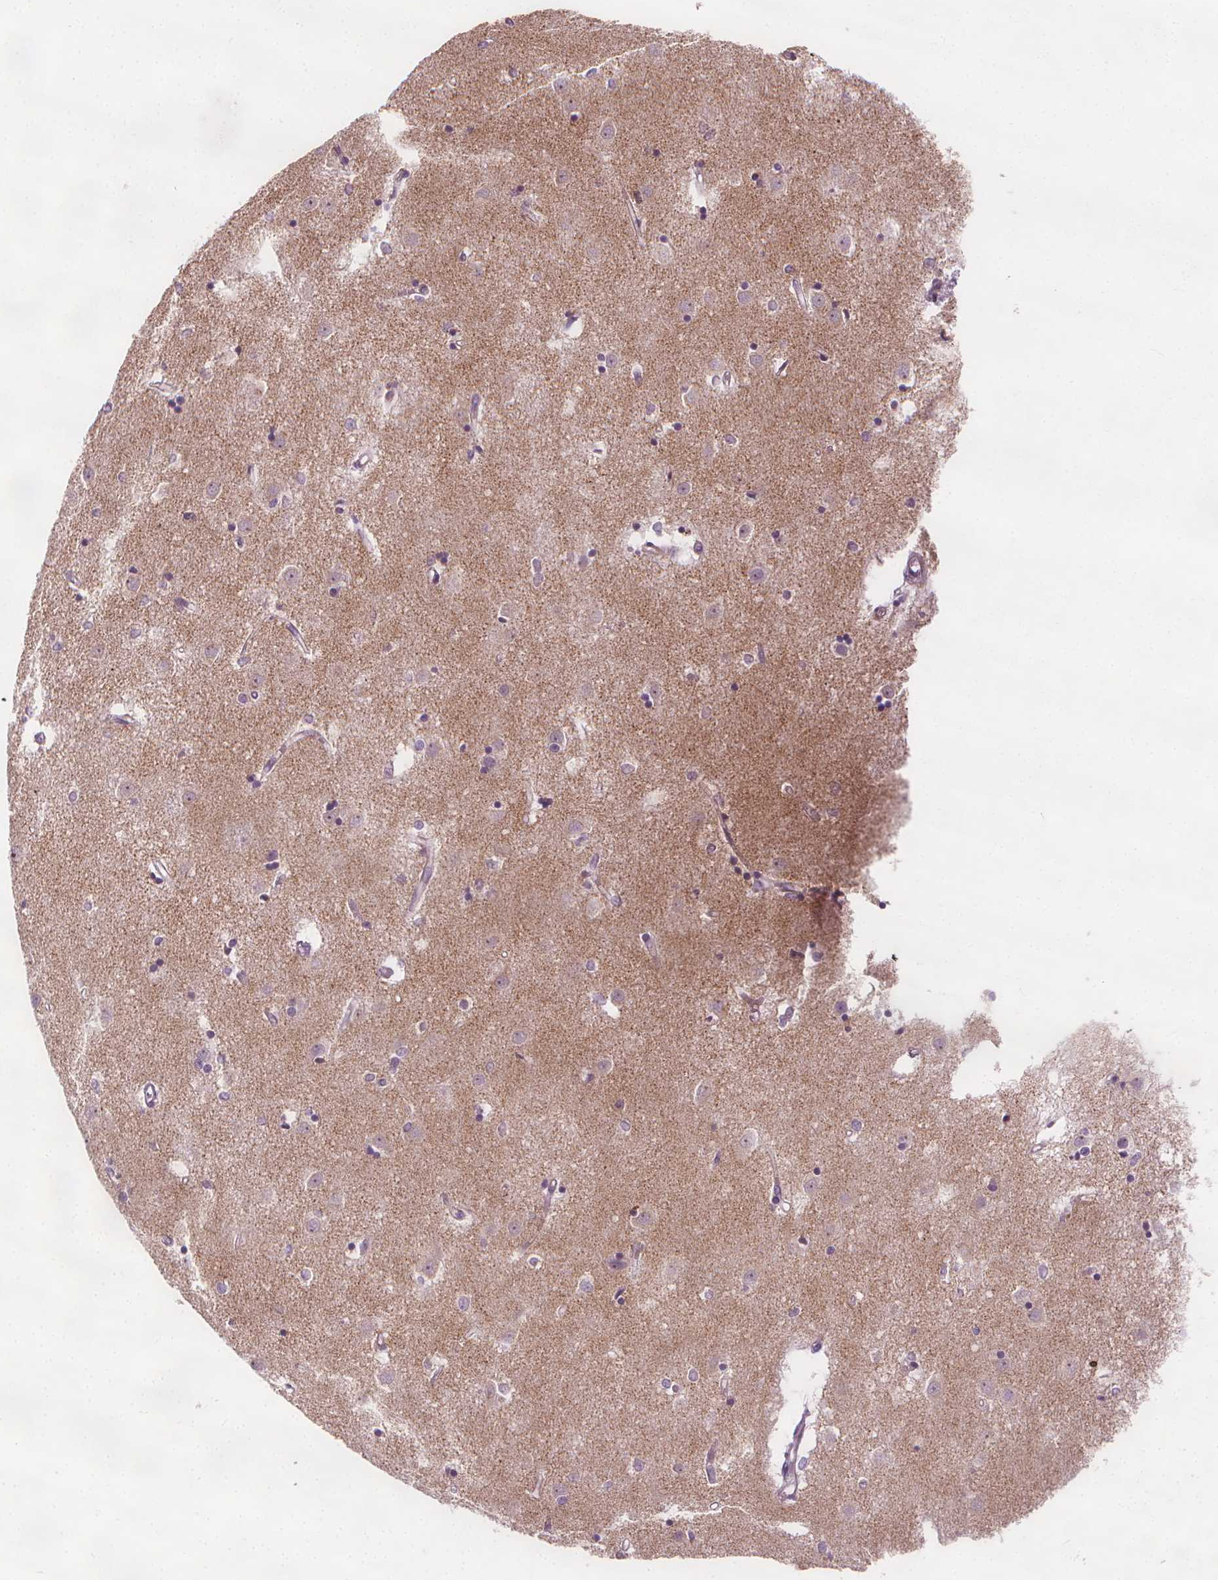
{"staining": {"intensity": "negative", "quantity": "none", "location": "none"}, "tissue": "caudate", "cell_type": "Glial cells", "image_type": "normal", "snomed": [{"axis": "morphology", "description": "Normal tissue, NOS"}, {"axis": "topography", "description": "Lateral ventricle wall"}], "caption": "An immunohistochemistry (IHC) histopathology image of unremarkable caudate is shown. There is no staining in glial cells of caudate. (DAB (3,3'-diaminobenzidine) immunohistochemistry with hematoxylin counter stain).", "gene": "RAB20", "patient": {"sex": "male", "age": 54}}